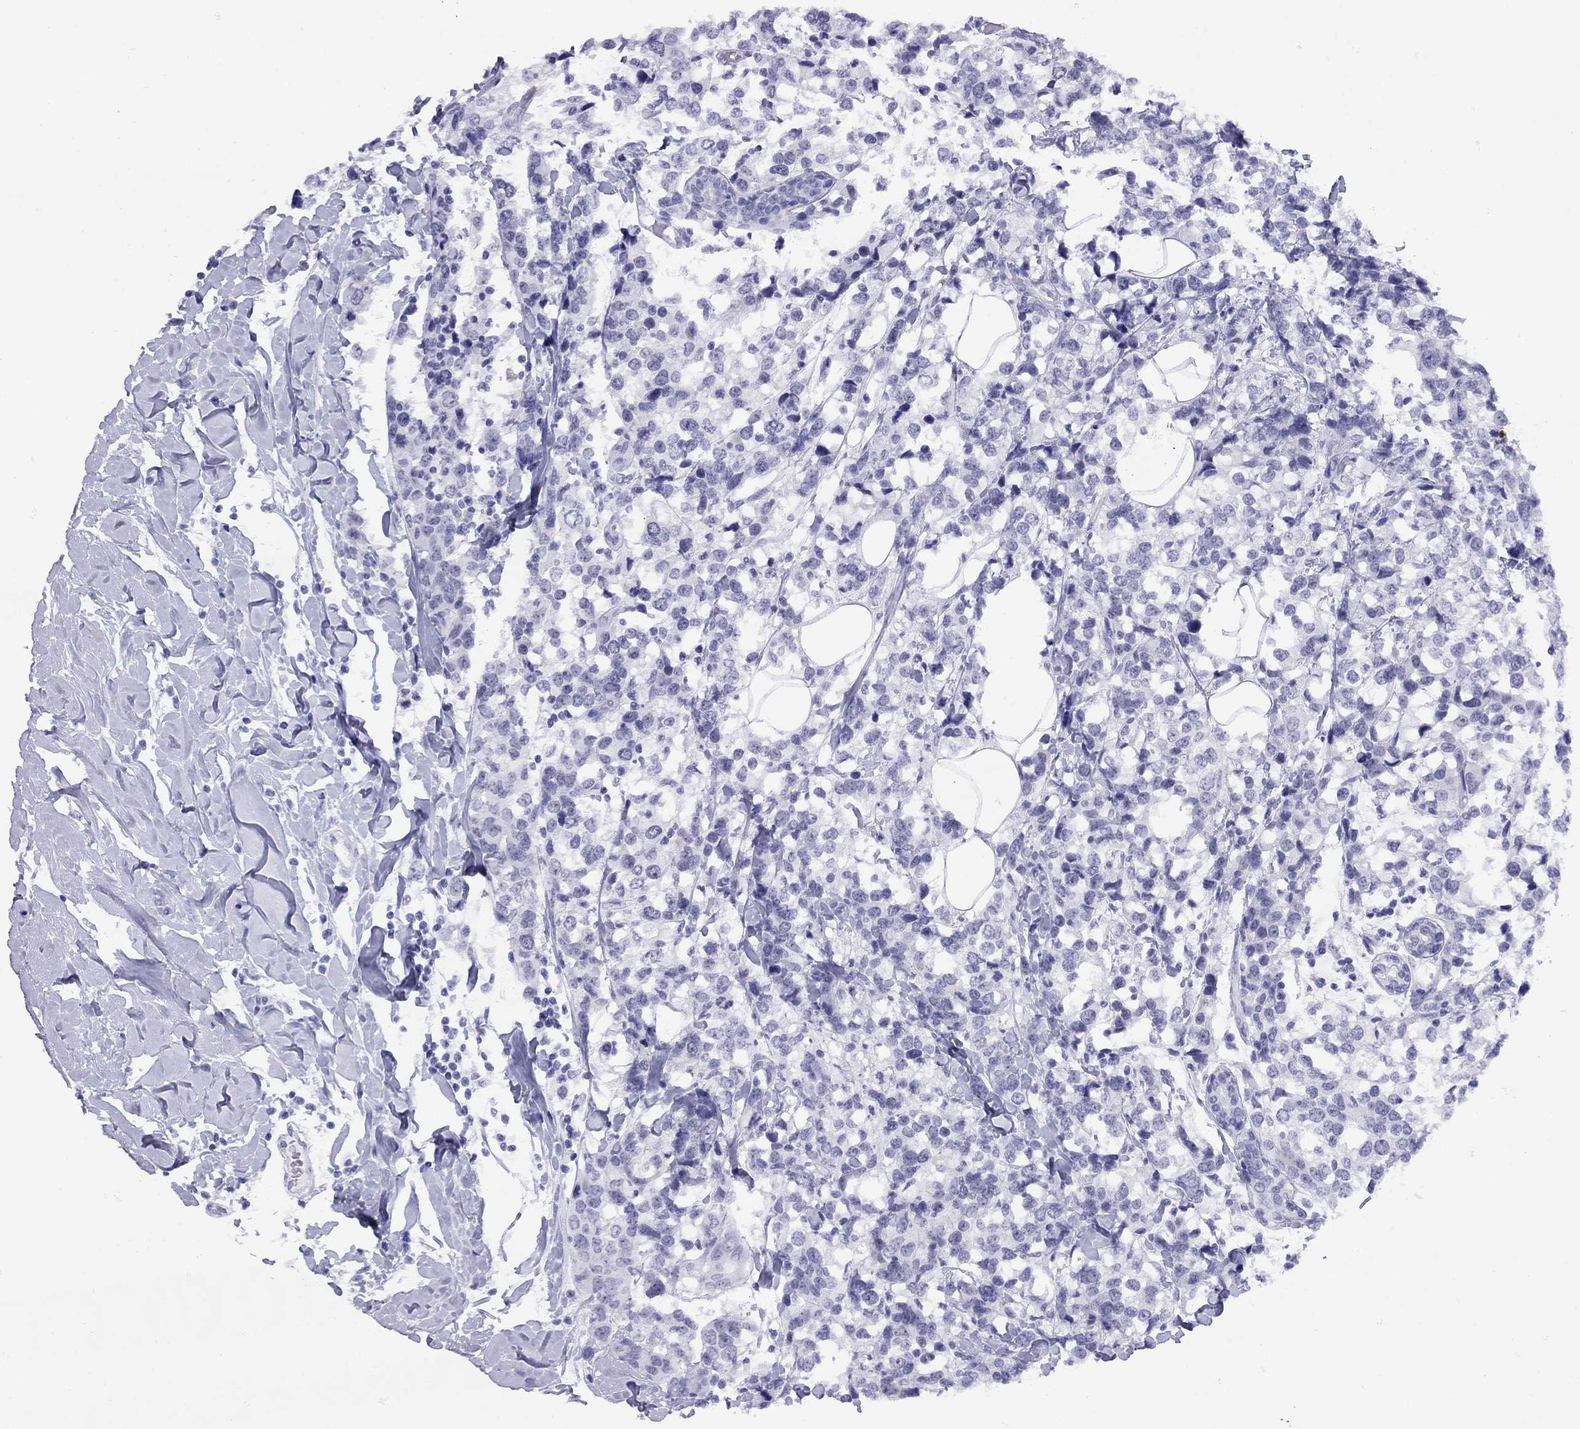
{"staining": {"intensity": "negative", "quantity": "none", "location": "none"}, "tissue": "breast cancer", "cell_type": "Tumor cells", "image_type": "cancer", "snomed": [{"axis": "morphology", "description": "Lobular carcinoma"}, {"axis": "topography", "description": "Breast"}], "caption": "Tumor cells are negative for brown protein staining in breast cancer (lobular carcinoma).", "gene": "LYAR", "patient": {"sex": "female", "age": 59}}